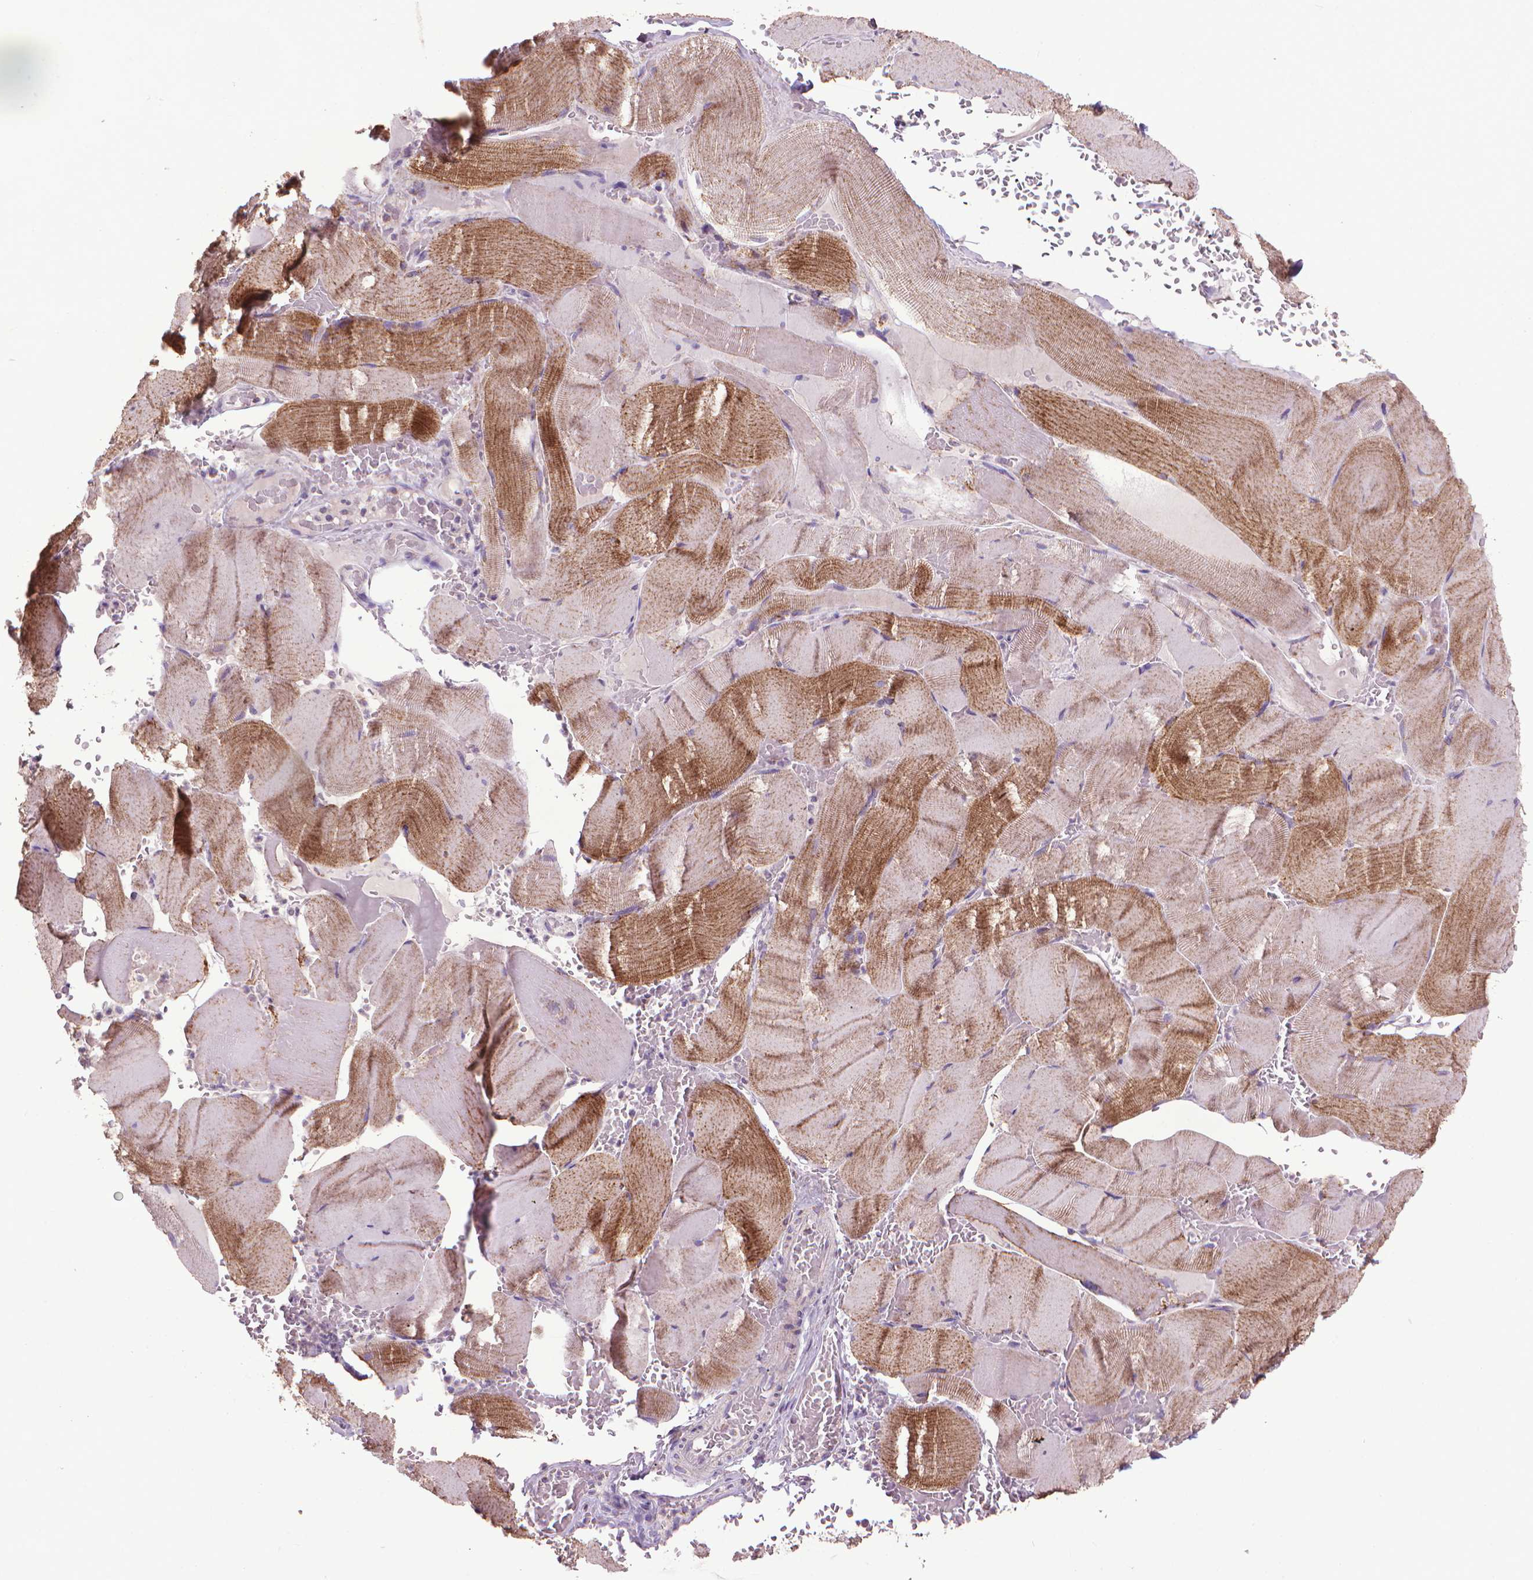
{"staining": {"intensity": "strong", "quantity": "25%-75%", "location": "cytoplasmic/membranous"}, "tissue": "skeletal muscle", "cell_type": "Myocytes", "image_type": "normal", "snomed": [{"axis": "morphology", "description": "Normal tissue, NOS"}, {"axis": "topography", "description": "Skeletal muscle"}], "caption": "Skeletal muscle stained with a brown dye reveals strong cytoplasmic/membranous positive staining in approximately 25%-75% of myocytes.", "gene": "VDAC1", "patient": {"sex": "male", "age": 56}}